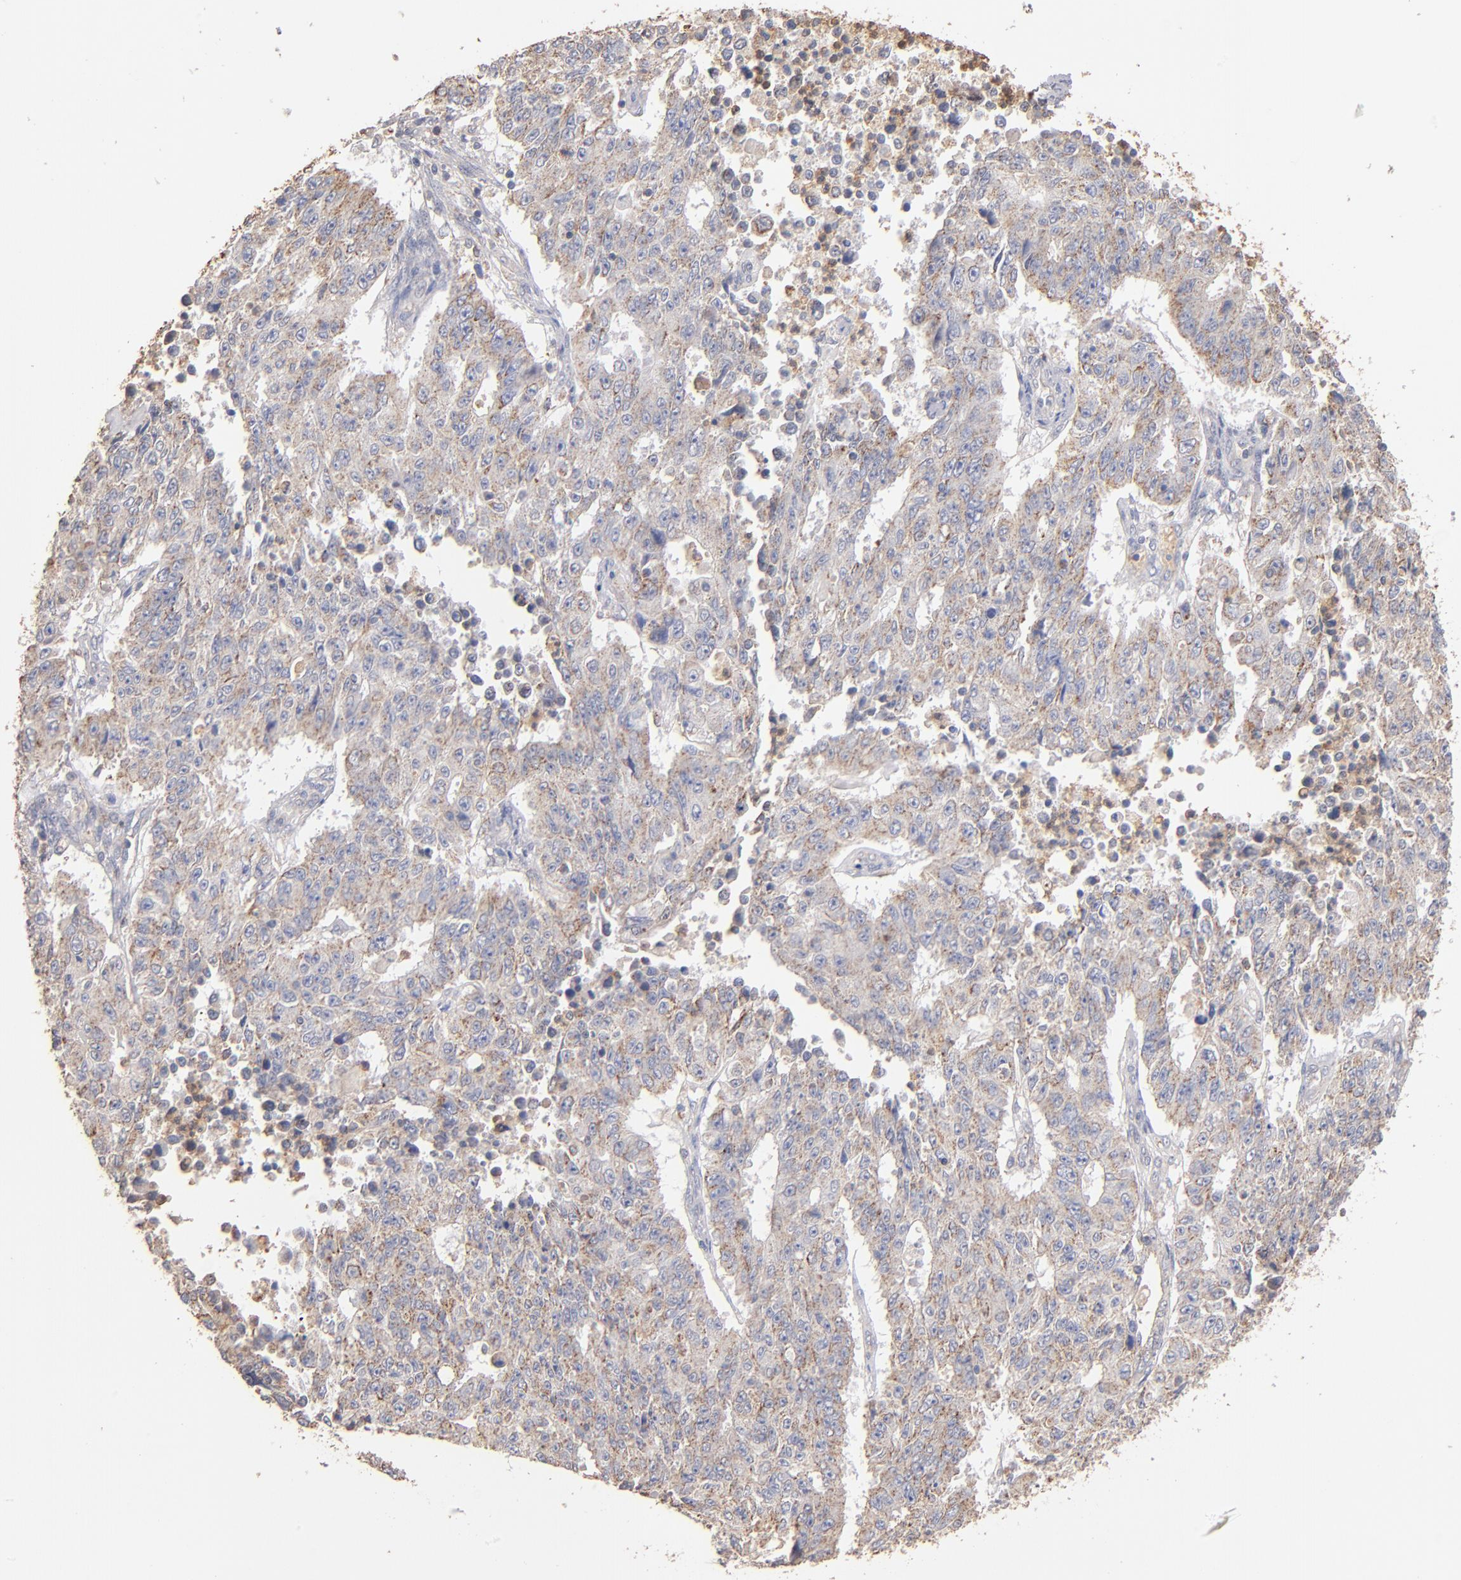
{"staining": {"intensity": "weak", "quantity": ">75%", "location": "cytoplasmic/membranous"}, "tissue": "endometrial cancer", "cell_type": "Tumor cells", "image_type": "cancer", "snomed": [{"axis": "morphology", "description": "Adenocarcinoma, NOS"}, {"axis": "topography", "description": "Endometrium"}], "caption": "High-magnification brightfield microscopy of endometrial adenocarcinoma stained with DAB (3,3'-diaminobenzidine) (brown) and counterstained with hematoxylin (blue). tumor cells exhibit weak cytoplasmic/membranous positivity is identified in approximately>75% of cells.", "gene": "RO60", "patient": {"sex": "female", "age": 42}}